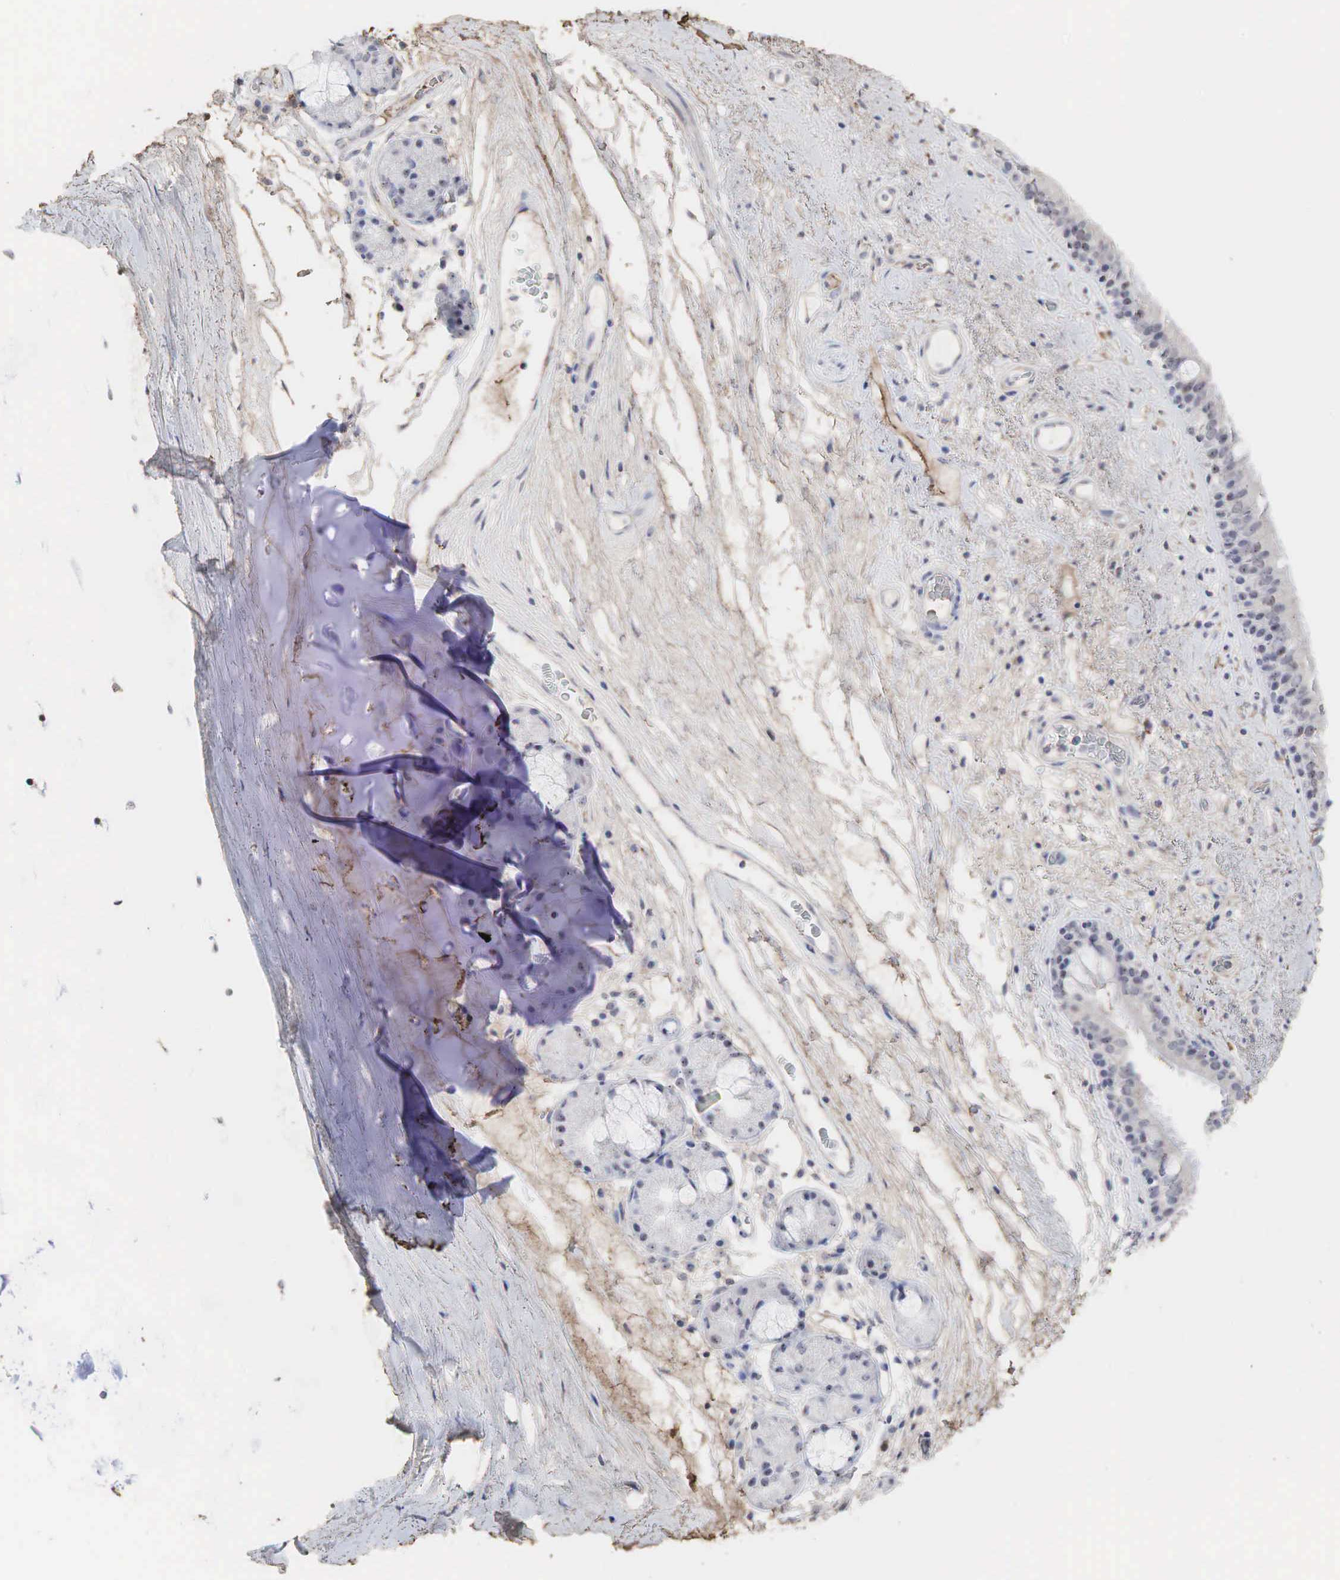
{"staining": {"intensity": "moderate", "quantity": "25%-75%", "location": "nuclear"}, "tissue": "bronchus", "cell_type": "Respiratory epithelial cells", "image_type": "normal", "snomed": [{"axis": "morphology", "description": "Normal tissue, NOS"}, {"axis": "topography", "description": "Cartilage tissue"}], "caption": "DAB immunohistochemical staining of benign human bronchus reveals moderate nuclear protein staining in approximately 25%-75% of respiratory epithelial cells.", "gene": "DKC1", "patient": {"sex": "female", "age": 63}}